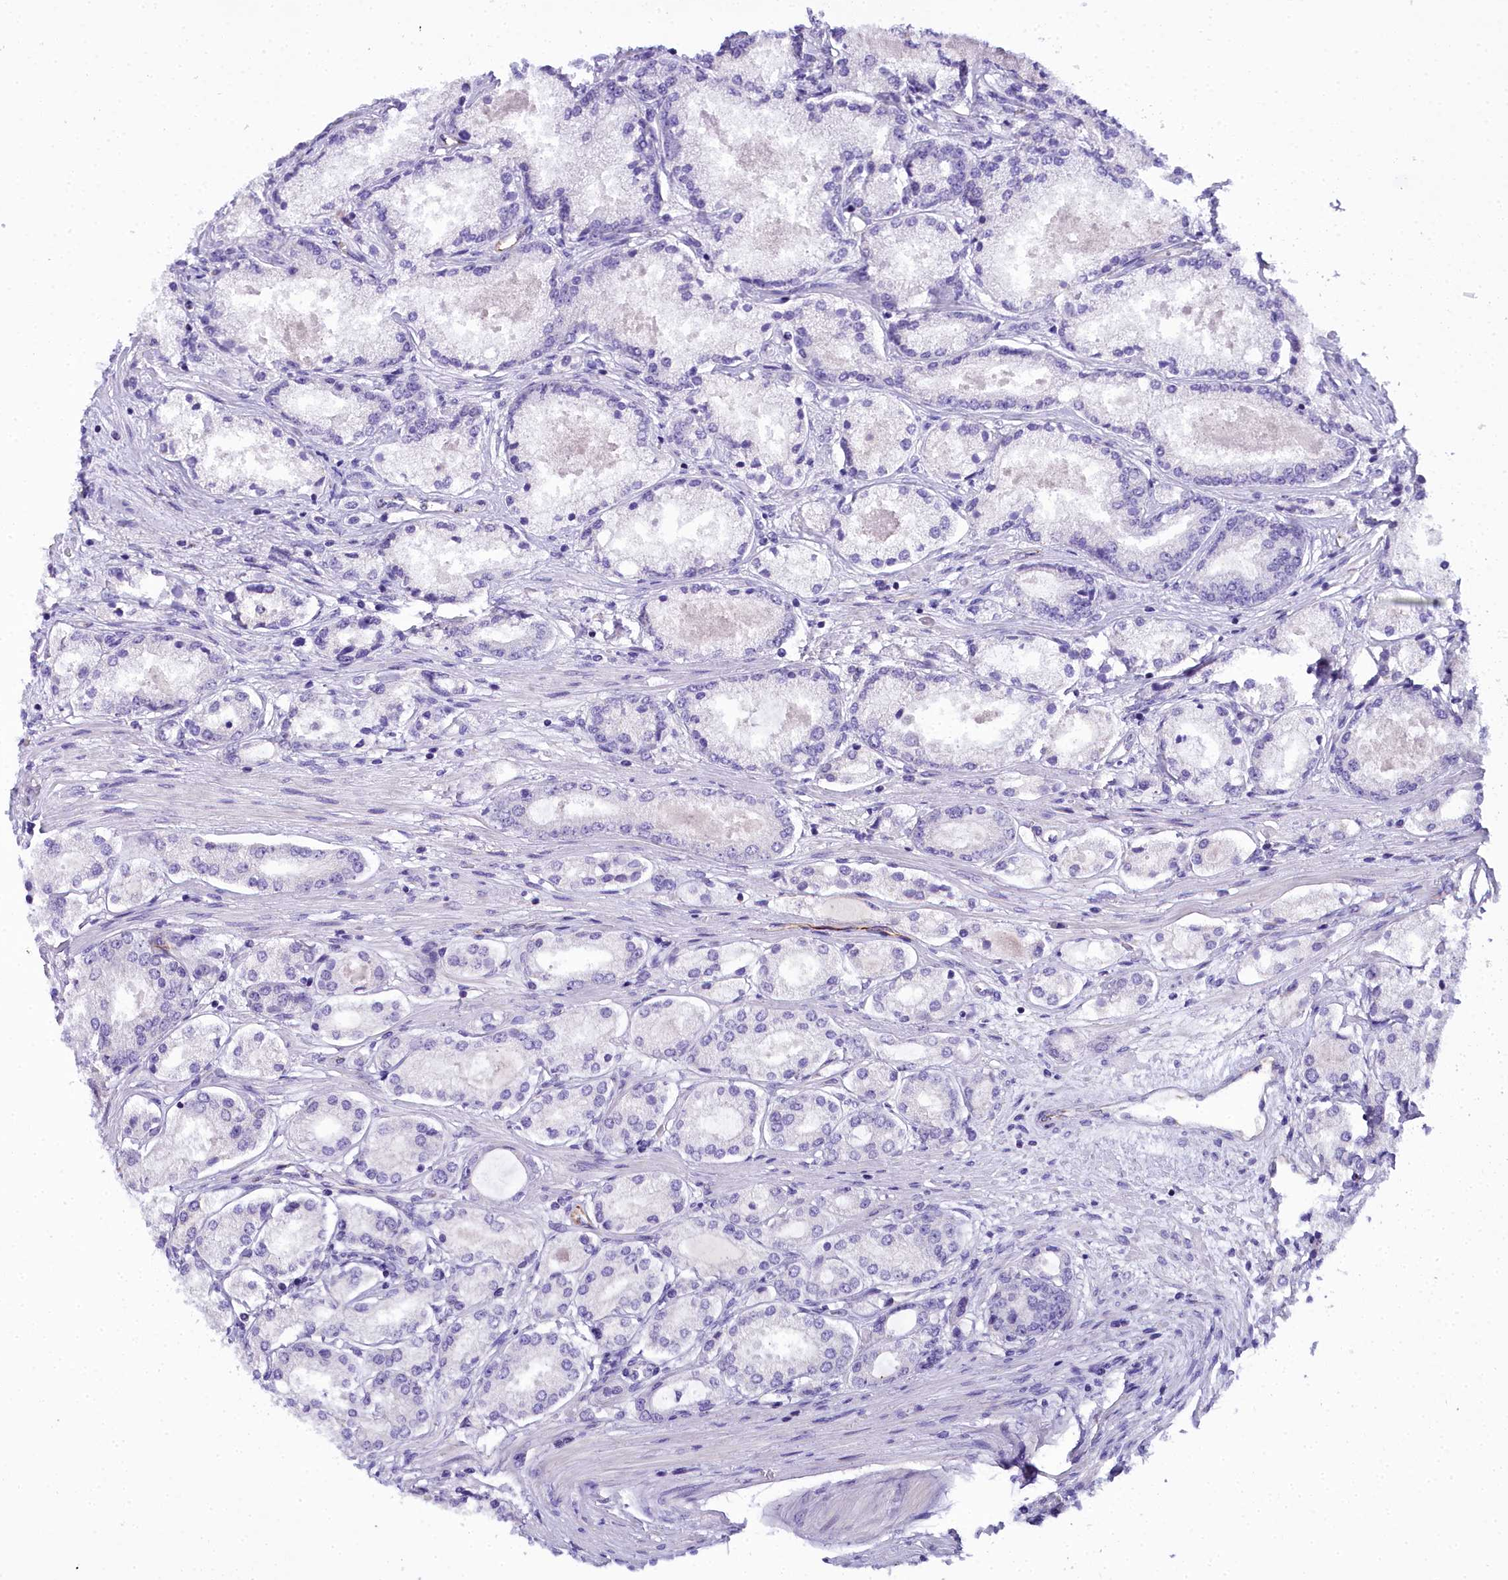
{"staining": {"intensity": "negative", "quantity": "none", "location": "none"}, "tissue": "prostate cancer", "cell_type": "Tumor cells", "image_type": "cancer", "snomed": [{"axis": "morphology", "description": "Adenocarcinoma, Low grade"}, {"axis": "topography", "description": "Prostate"}], "caption": "An image of human prostate cancer (low-grade adenocarcinoma) is negative for staining in tumor cells.", "gene": "TIMM22", "patient": {"sex": "male", "age": 68}}